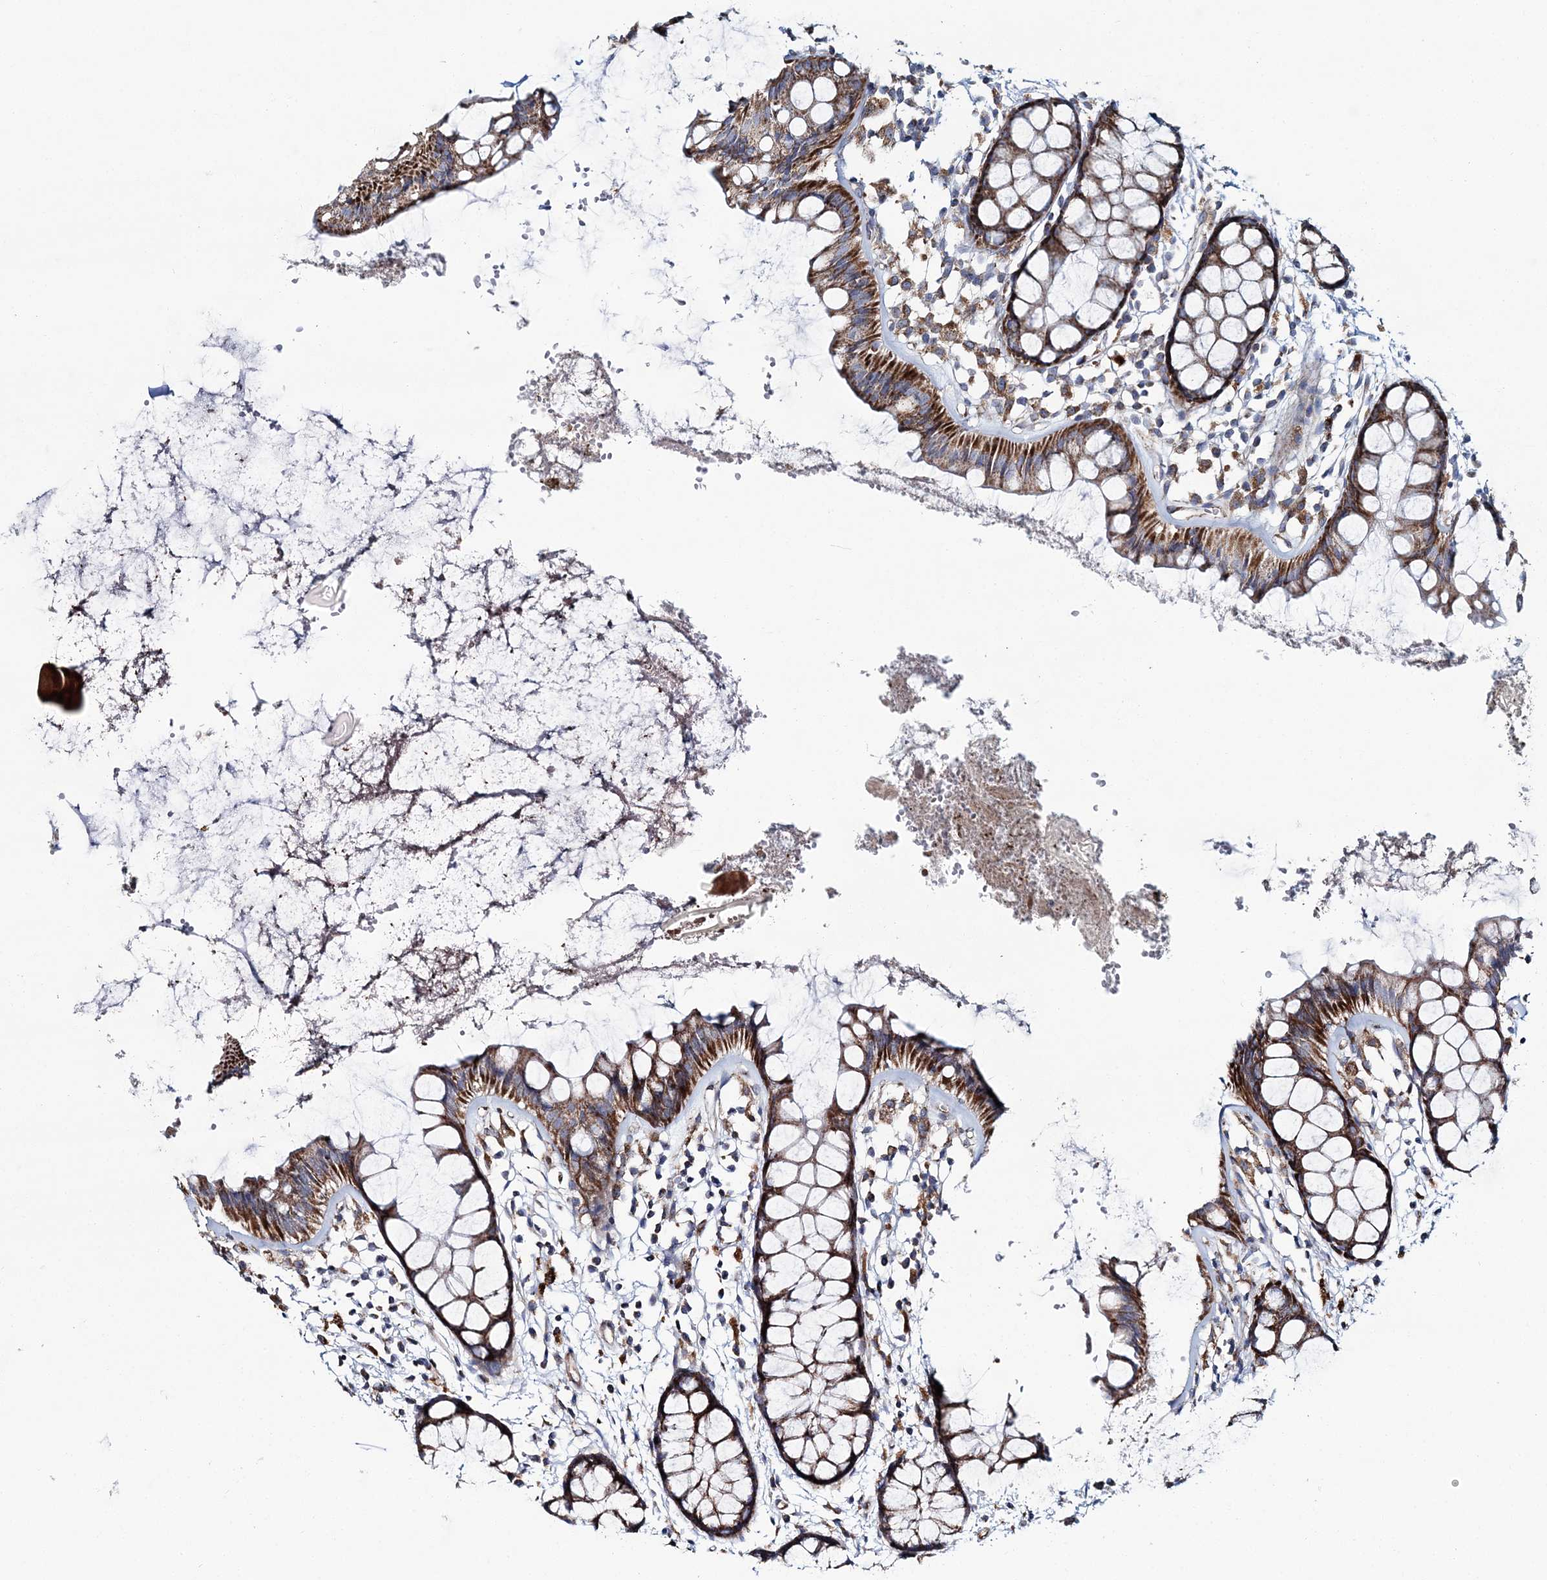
{"staining": {"intensity": "strong", "quantity": ">75%", "location": "cytoplasmic/membranous"}, "tissue": "rectum", "cell_type": "Glandular cells", "image_type": "normal", "snomed": [{"axis": "morphology", "description": "Normal tissue, NOS"}, {"axis": "topography", "description": "Rectum"}], "caption": "Immunohistochemistry histopathology image of benign rectum: rectum stained using immunohistochemistry demonstrates high levels of strong protein expression localized specifically in the cytoplasmic/membranous of glandular cells, appearing as a cytoplasmic/membranous brown color.", "gene": "ARHGAP6", "patient": {"sex": "female", "age": 66}}